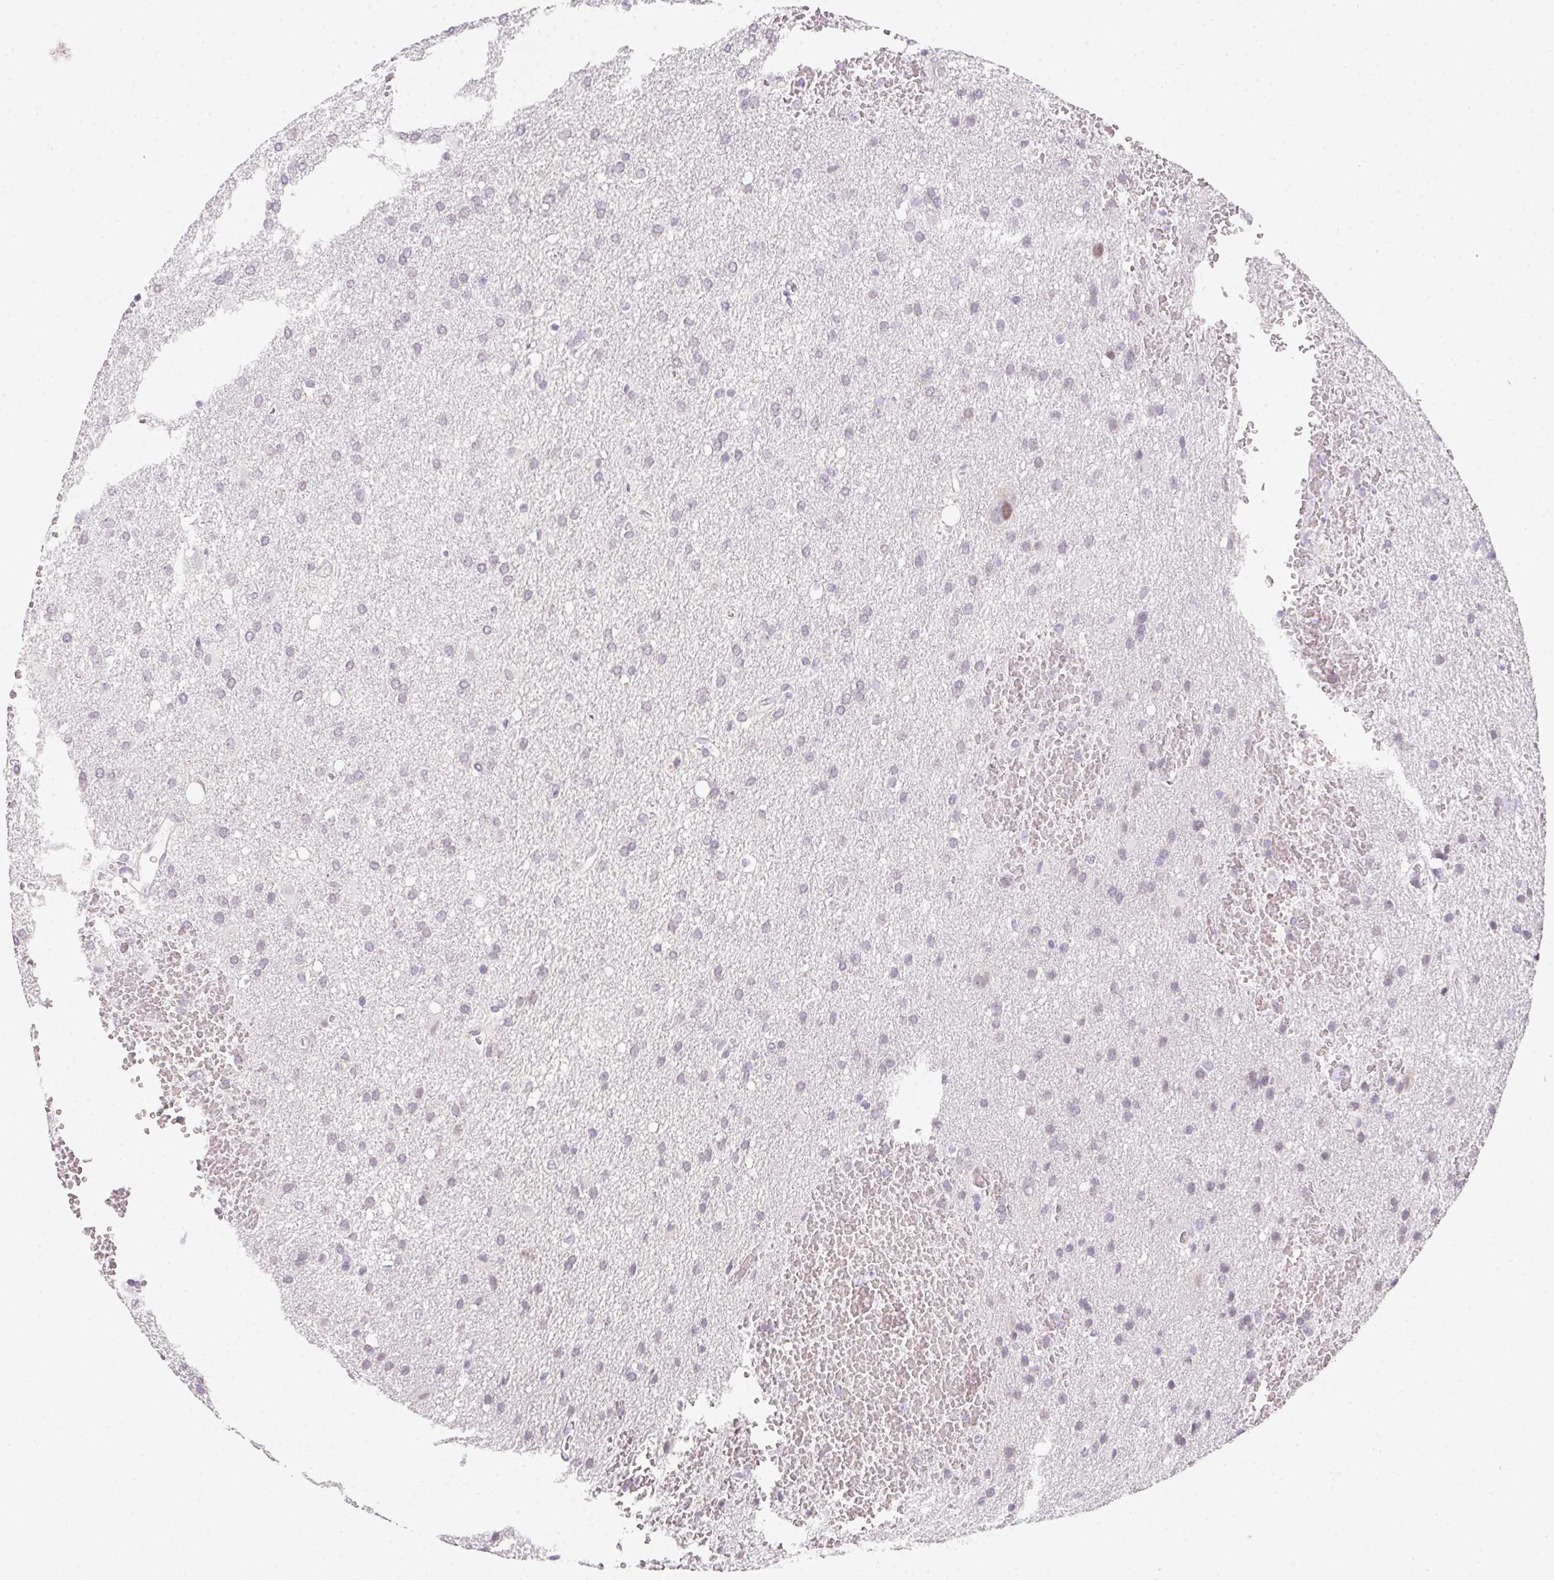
{"staining": {"intensity": "weak", "quantity": "25%-75%", "location": "nuclear"}, "tissue": "glioma", "cell_type": "Tumor cells", "image_type": "cancer", "snomed": [{"axis": "morphology", "description": "Glioma, malignant, Low grade"}, {"axis": "topography", "description": "Brain"}], "caption": "High-power microscopy captured an IHC histopathology image of malignant glioma (low-grade), revealing weak nuclear positivity in about 25%-75% of tumor cells. The protein of interest is stained brown, and the nuclei are stained in blue (DAB IHC with brightfield microscopy, high magnification).", "gene": "MORC1", "patient": {"sex": "male", "age": 66}}